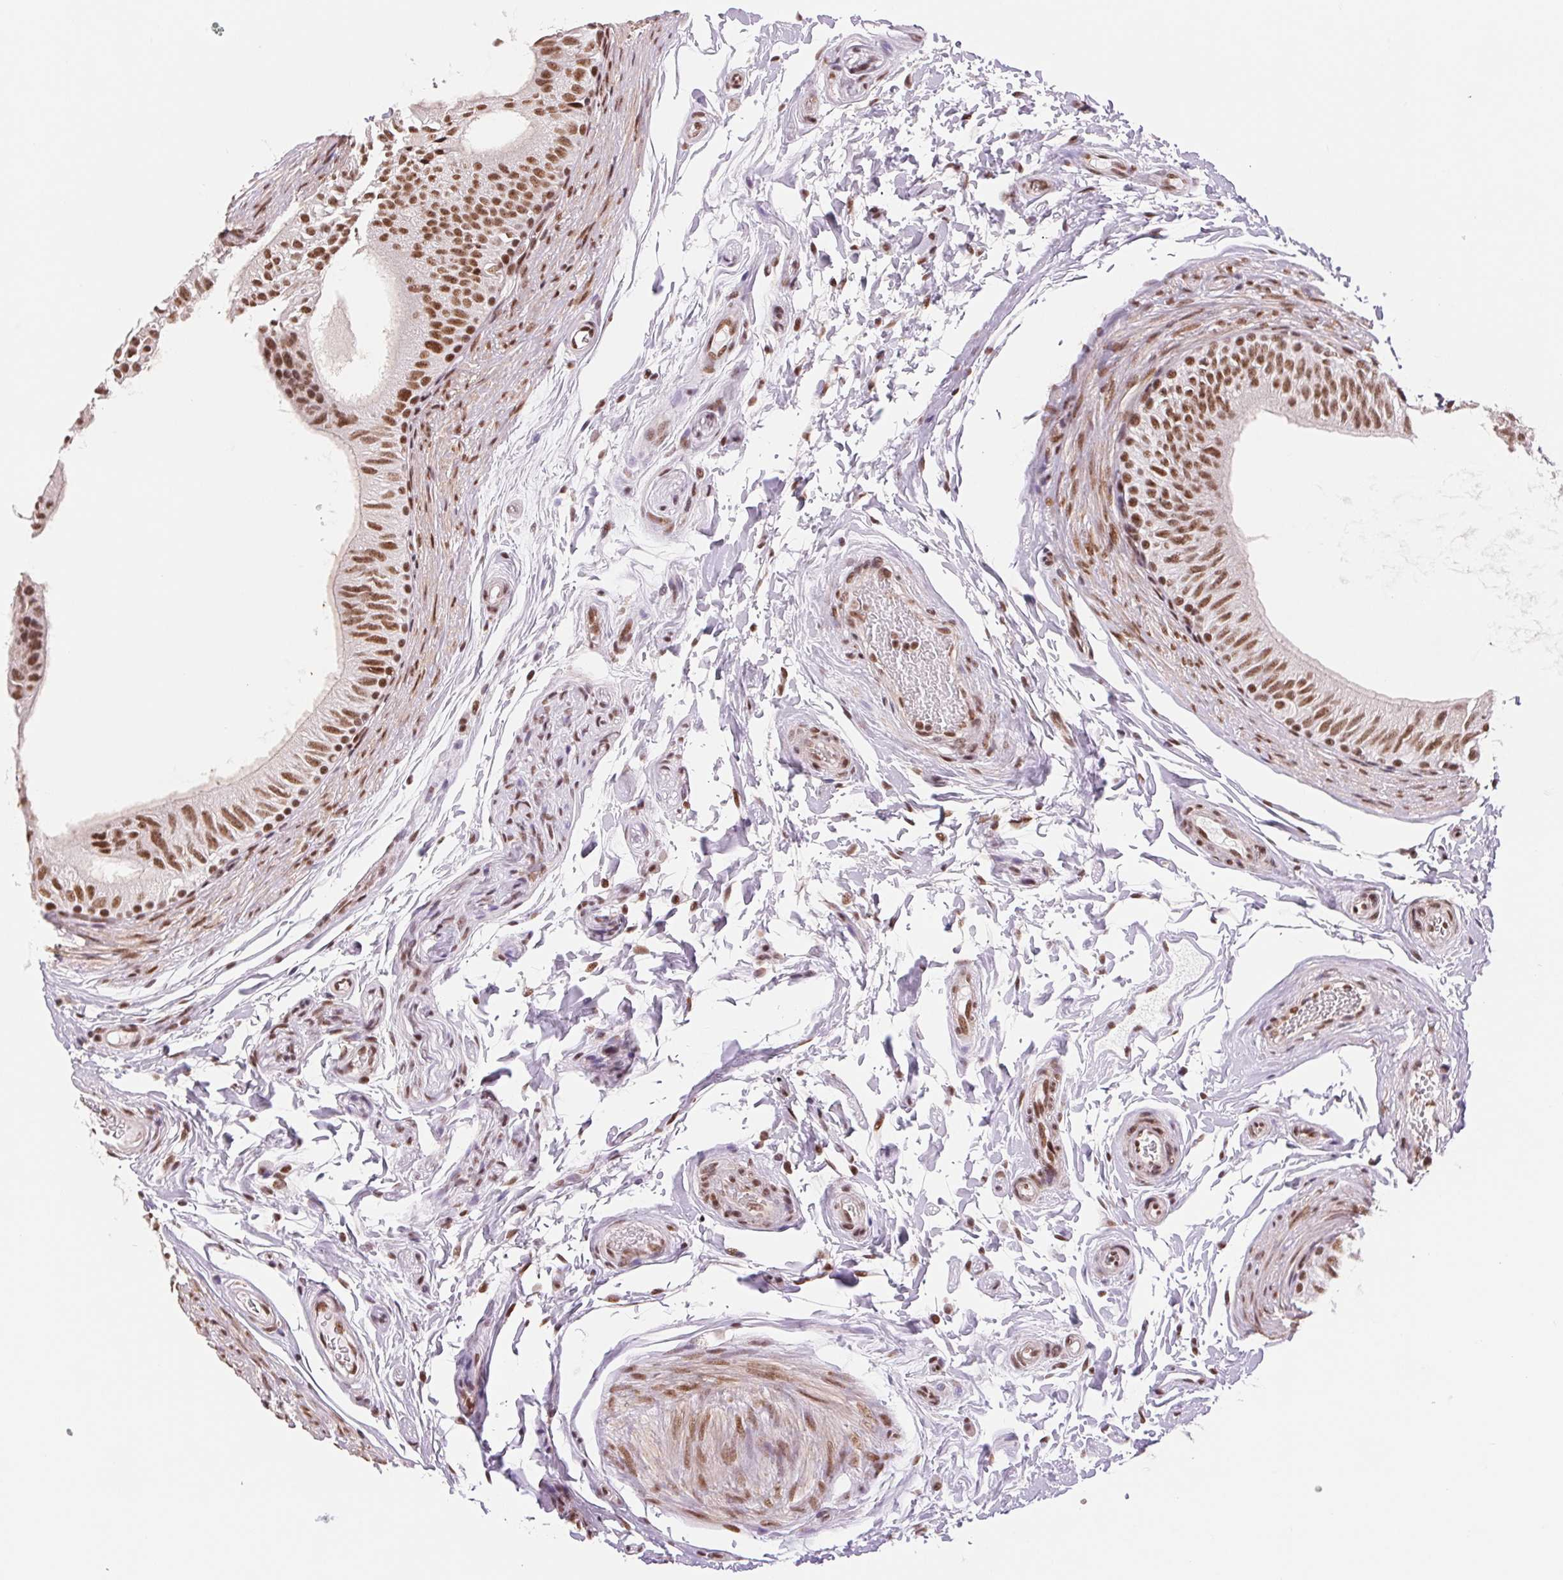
{"staining": {"intensity": "strong", "quantity": ">75%", "location": "nuclear"}, "tissue": "epididymis", "cell_type": "Glandular cells", "image_type": "normal", "snomed": [{"axis": "morphology", "description": "Normal tissue, NOS"}, {"axis": "topography", "description": "Epididymis"}], "caption": "Unremarkable epididymis exhibits strong nuclear expression in about >75% of glandular cells.", "gene": "SREK1", "patient": {"sex": "male", "age": 36}}